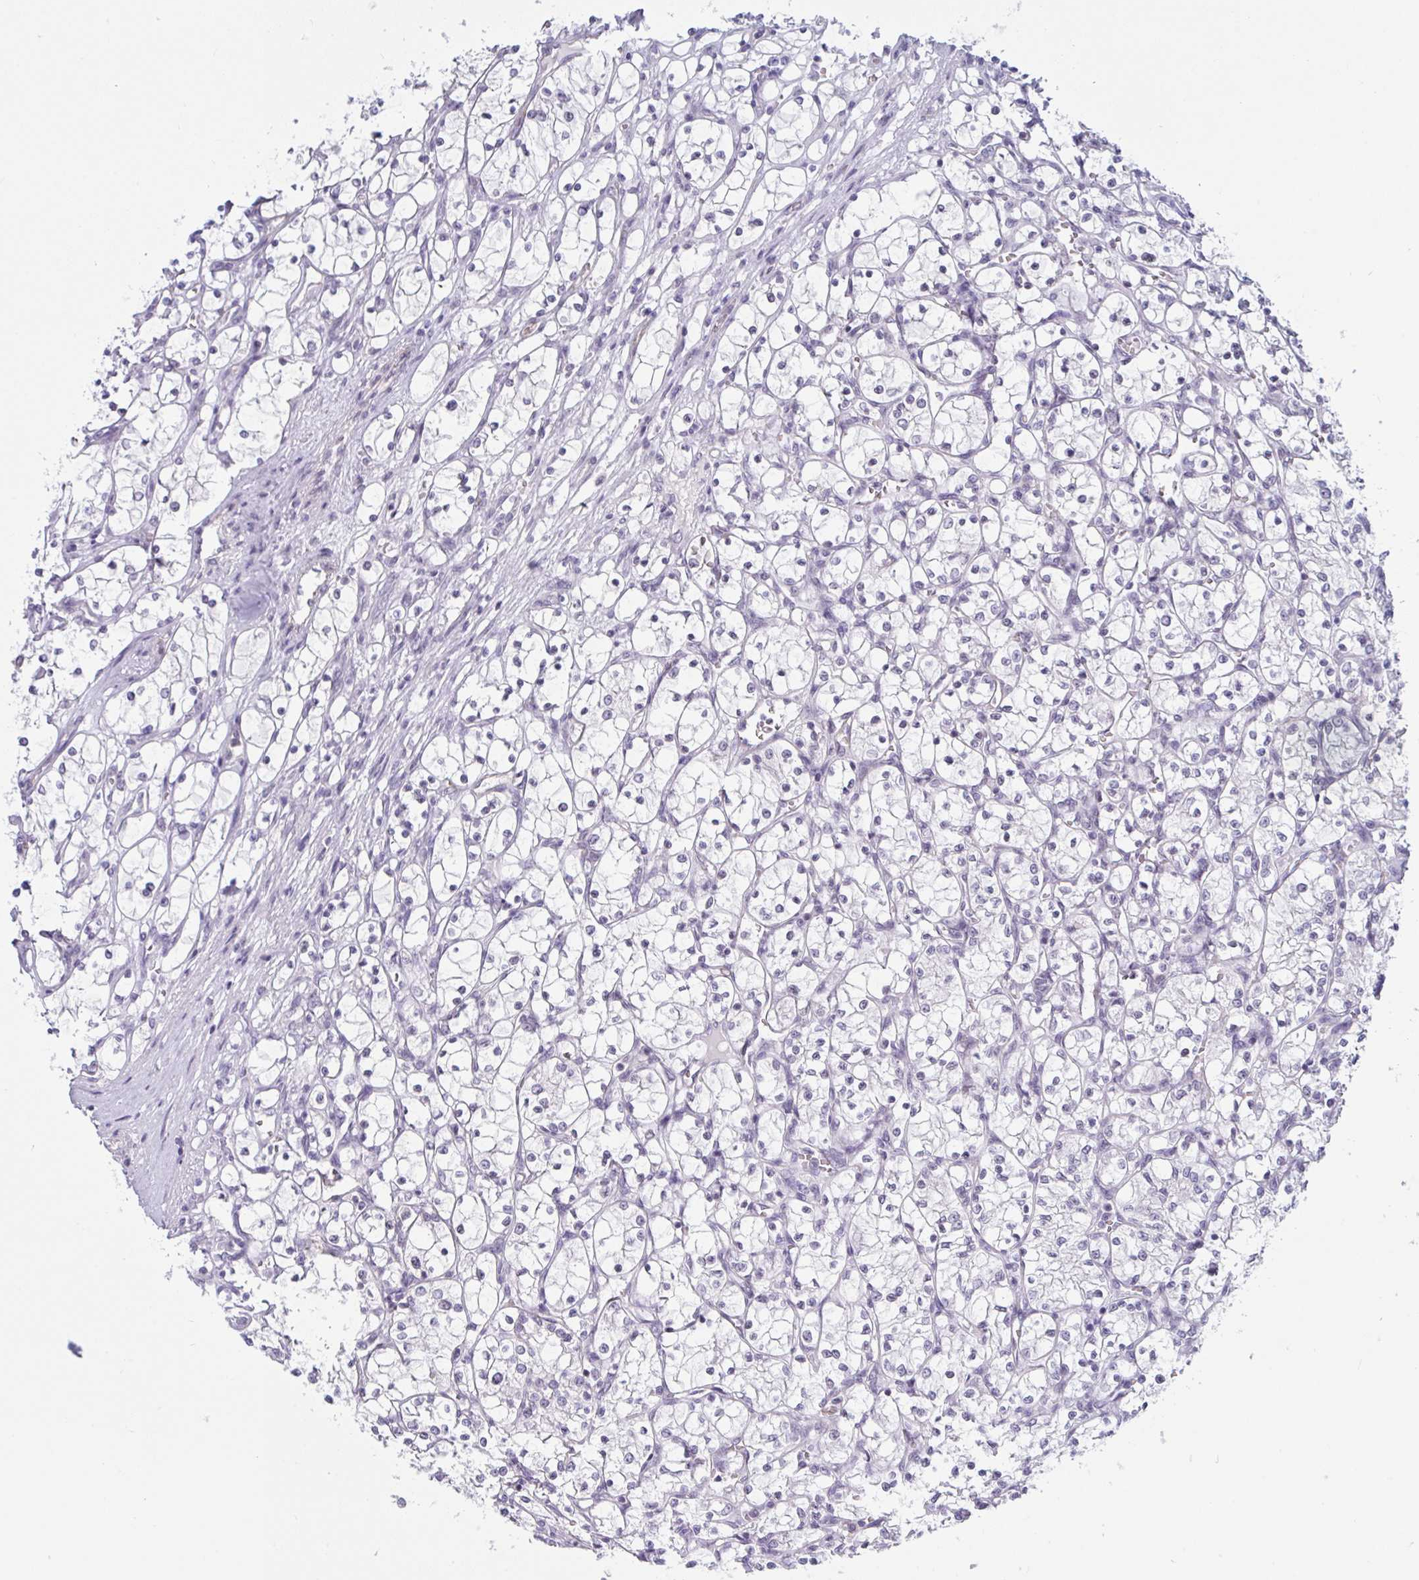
{"staining": {"intensity": "negative", "quantity": "none", "location": "none"}, "tissue": "renal cancer", "cell_type": "Tumor cells", "image_type": "cancer", "snomed": [{"axis": "morphology", "description": "Adenocarcinoma, NOS"}, {"axis": "topography", "description": "Kidney"}], "caption": "IHC of human renal adenocarcinoma shows no staining in tumor cells.", "gene": "TANK", "patient": {"sex": "female", "age": 69}}